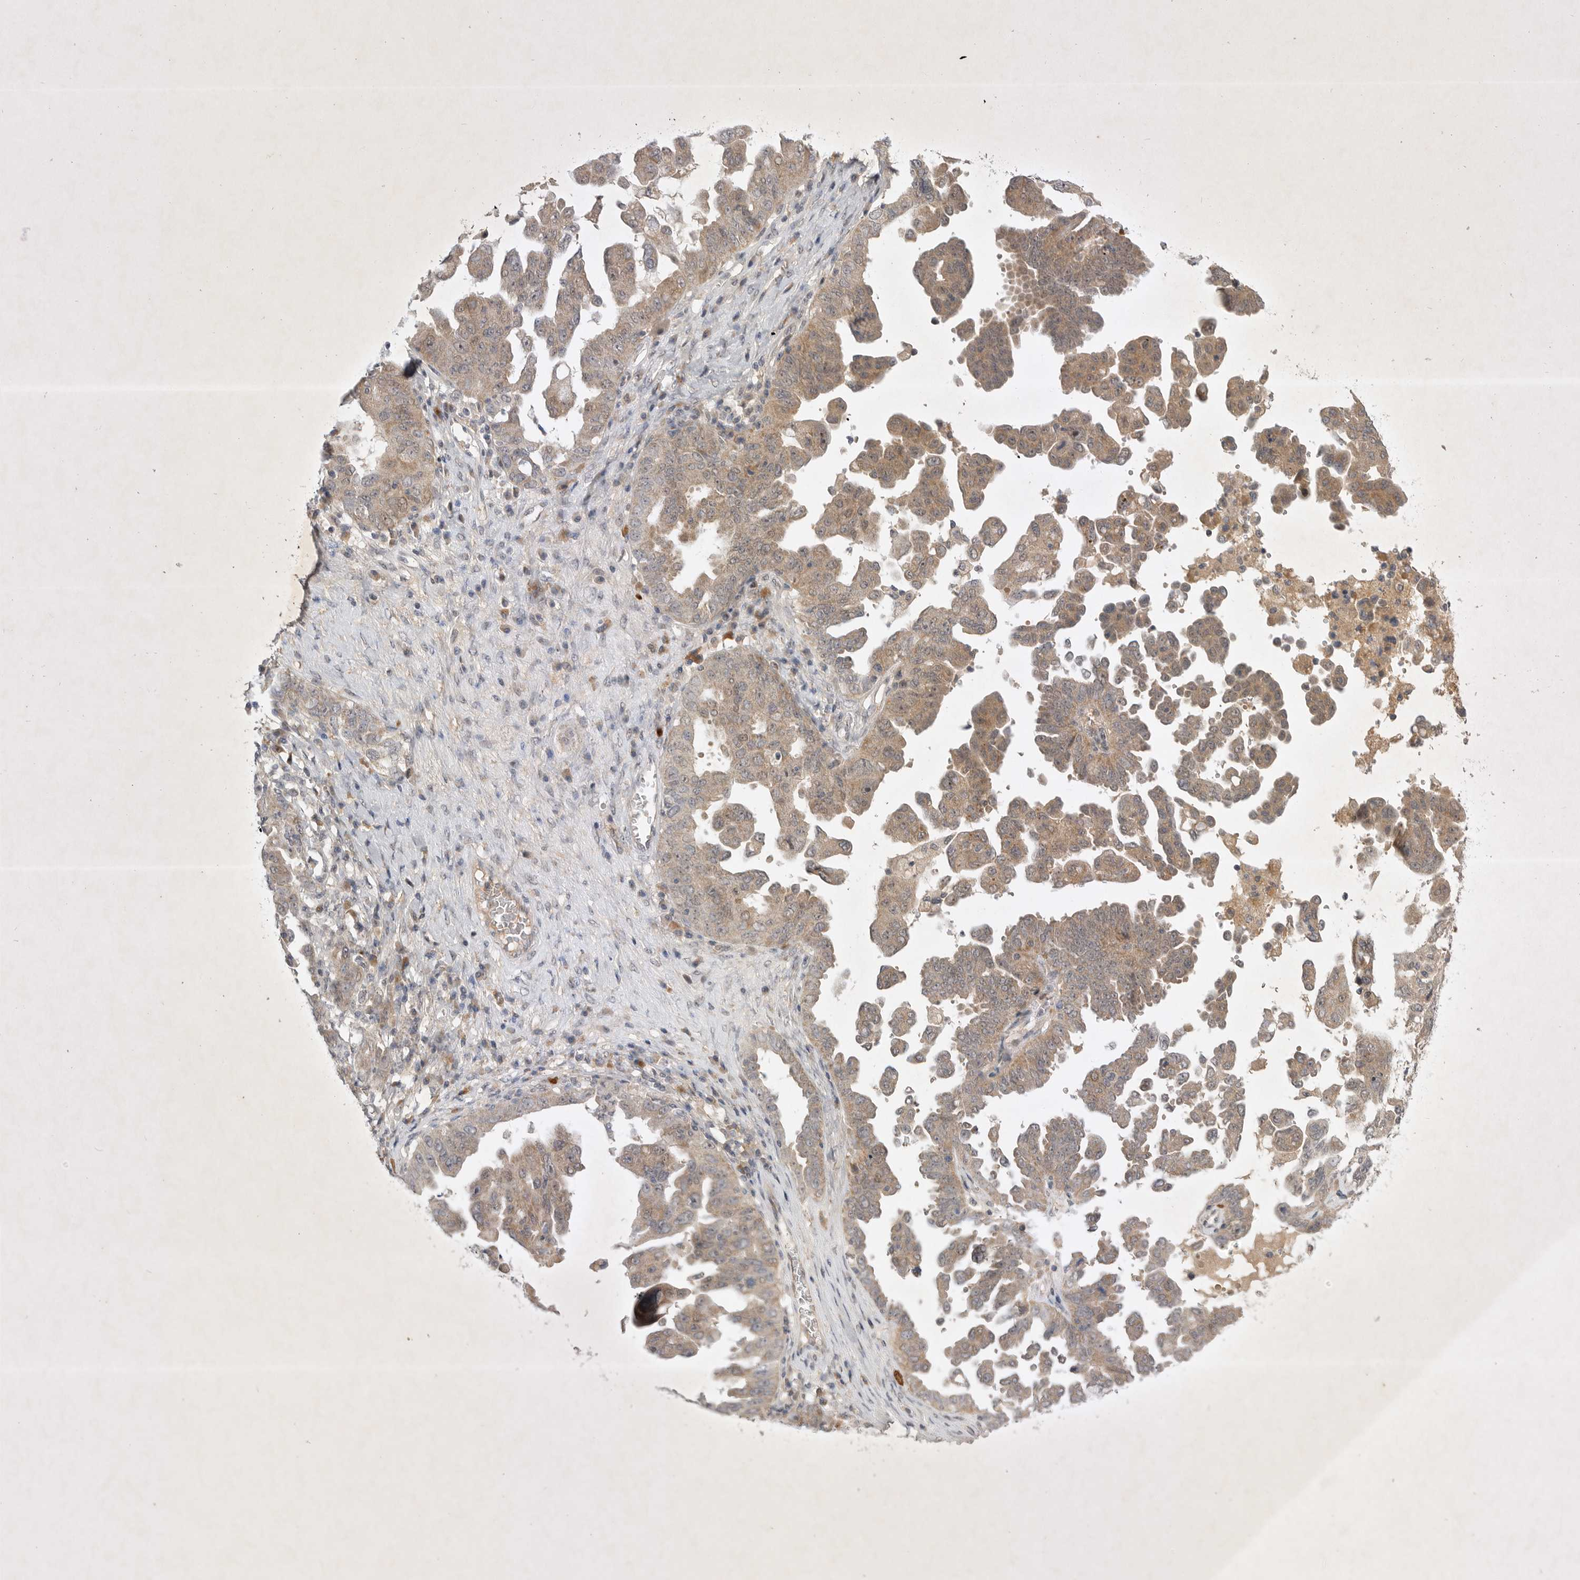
{"staining": {"intensity": "moderate", "quantity": ">75%", "location": "cytoplasmic/membranous"}, "tissue": "ovarian cancer", "cell_type": "Tumor cells", "image_type": "cancer", "snomed": [{"axis": "morphology", "description": "Carcinoma, endometroid"}, {"axis": "topography", "description": "Ovary"}], "caption": "An IHC image of tumor tissue is shown. Protein staining in brown labels moderate cytoplasmic/membranous positivity in ovarian endometroid carcinoma within tumor cells.", "gene": "PTPDC1", "patient": {"sex": "female", "age": 62}}